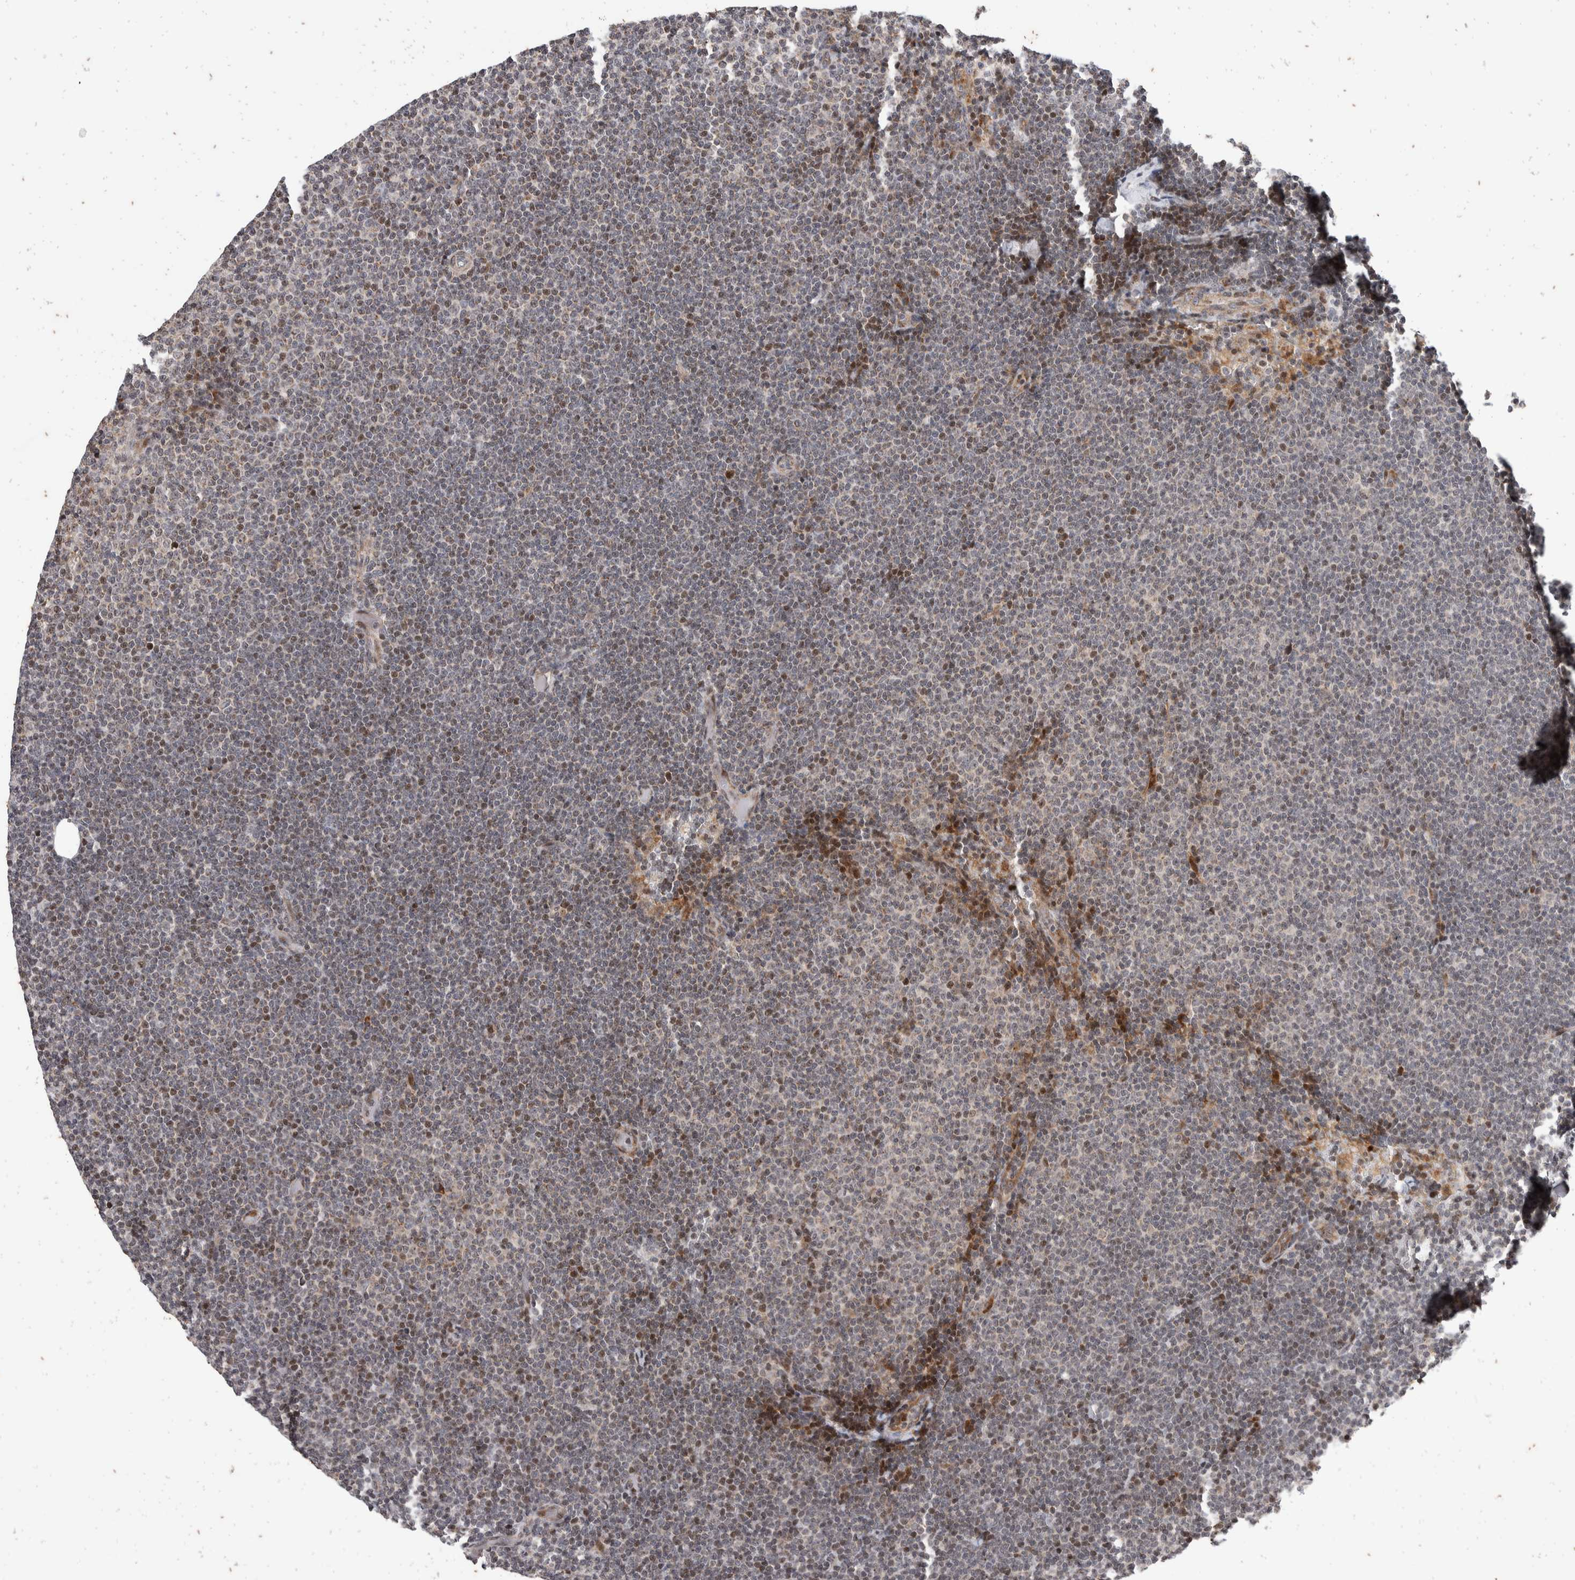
{"staining": {"intensity": "weak", "quantity": "25%-75%", "location": "nuclear"}, "tissue": "lymphoma", "cell_type": "Tumor cells", "image_type": "cancer", "snomed": [{"axis": "morphology", "description": "Malignant lymphoma, non-Hodgkin's type, Low grade"}, {"axis": "topography", "description": "Lymph node"}], "caption": "Immunohistochemical staining of human low-grade malignant lymphoma, non-Hodgkin's type reveals low levels of weak nuclear positivity in about 25%-75% of tumor cells. (brown staining indicates protein expression, while blue staining denotes nuclei).", "gene": "ATXN7L1", "patient": {"sex": "female", "age": 53}}